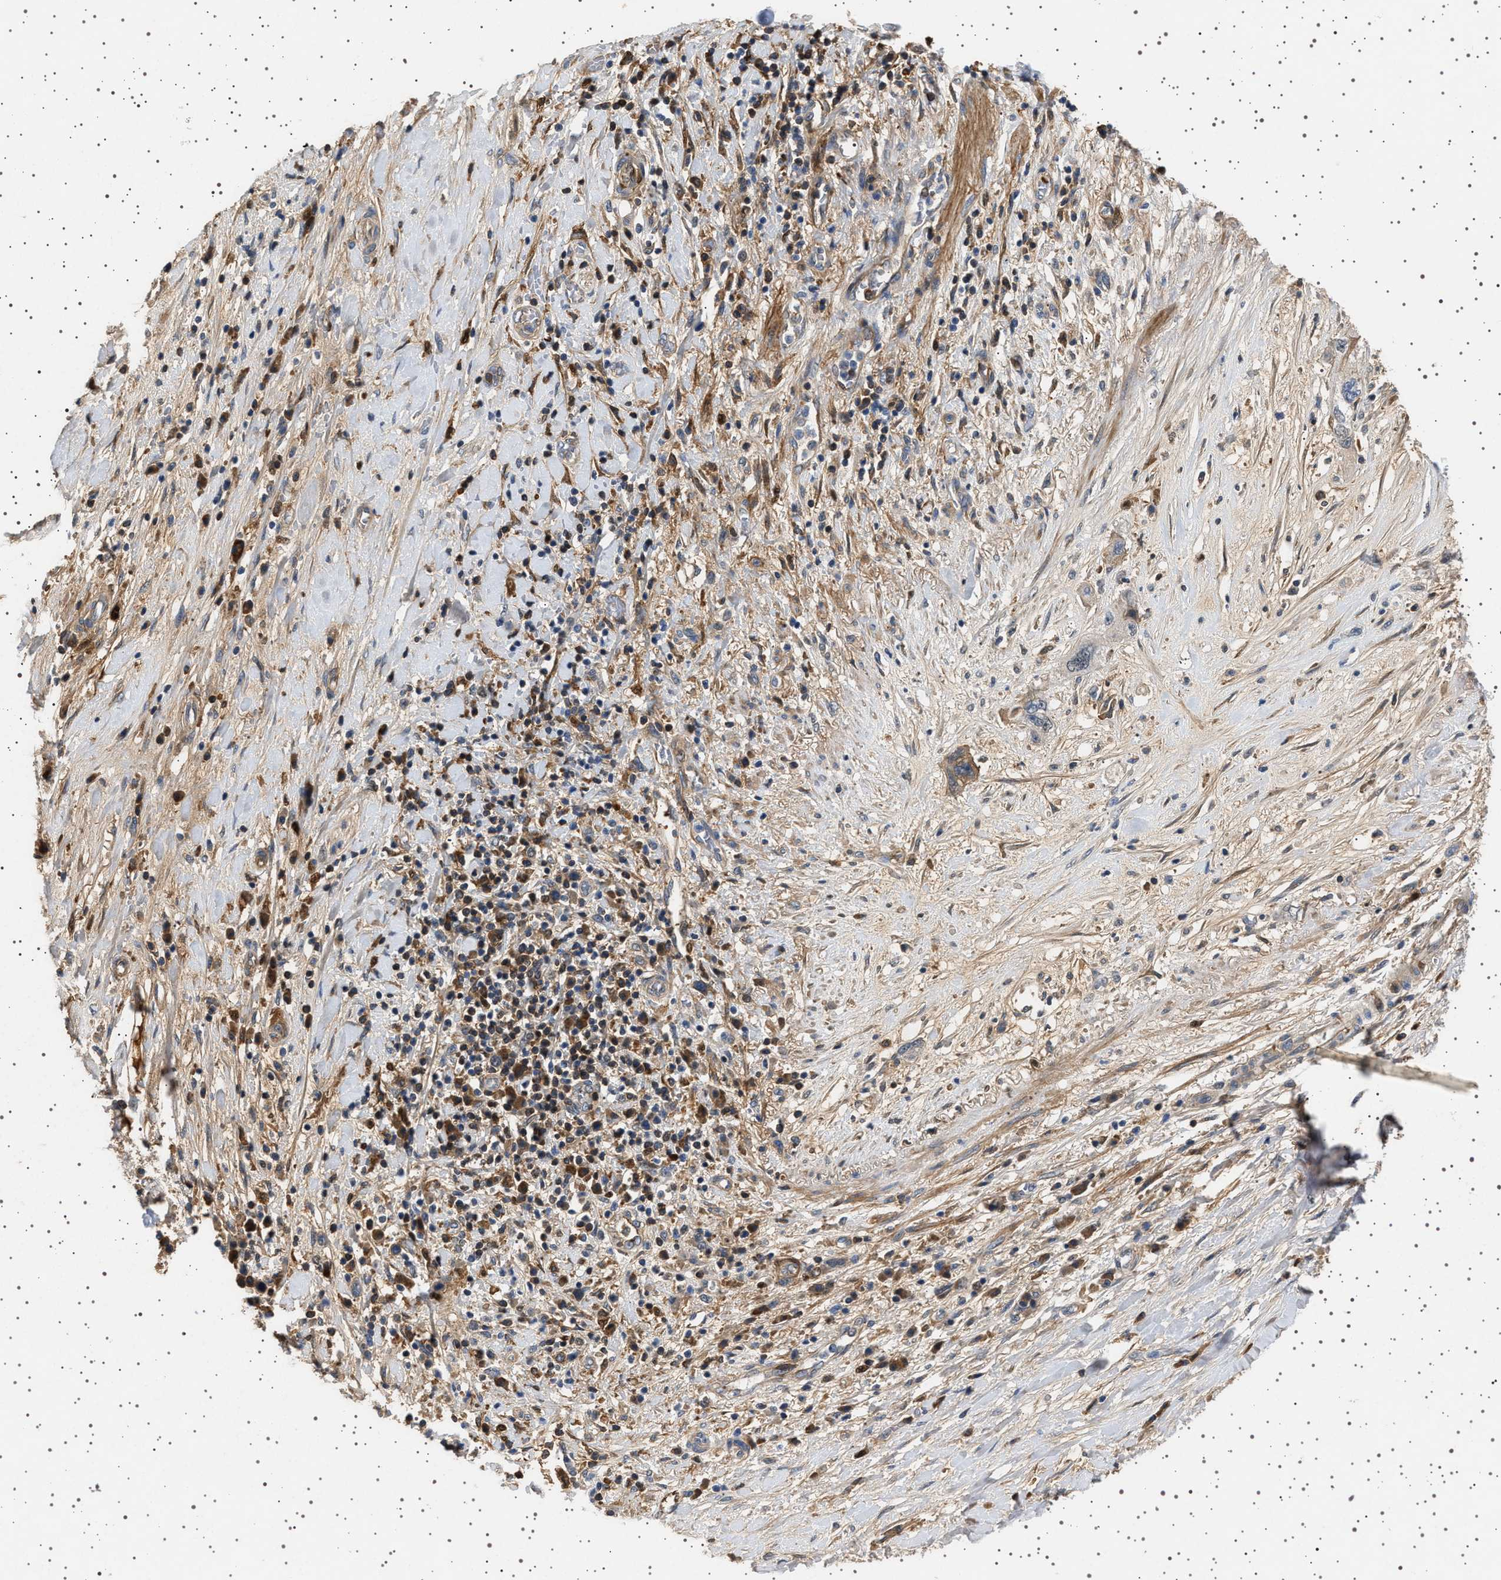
{"staining": {"intensity": "weak", "quantity": "25%-75%", "location": "cytoplasmic/membranous"}, "tissue": "pancreatic cancer", "cell_type": "Tumor cells", "image_type": "cancer", "snomed": [{"axis": "morphology", "description": "Adenocarcinoma, NOS"}, {"axis": "topography", "description": "Pancreas"}], "caption": "Immunohistochemistry (IHC) image of neoplastic tissue: pancreatic cancer (adenocarcinoma) stained using immunohistochemistry (IHC) shows low levels of weak protein expression localized specifically in the cytoplasmic/membranous of tumor cells, appearing as a cytoplasmic/membranous brown color.", "gene": "FICD", "patient": {"sex": "female", "age": 73}}